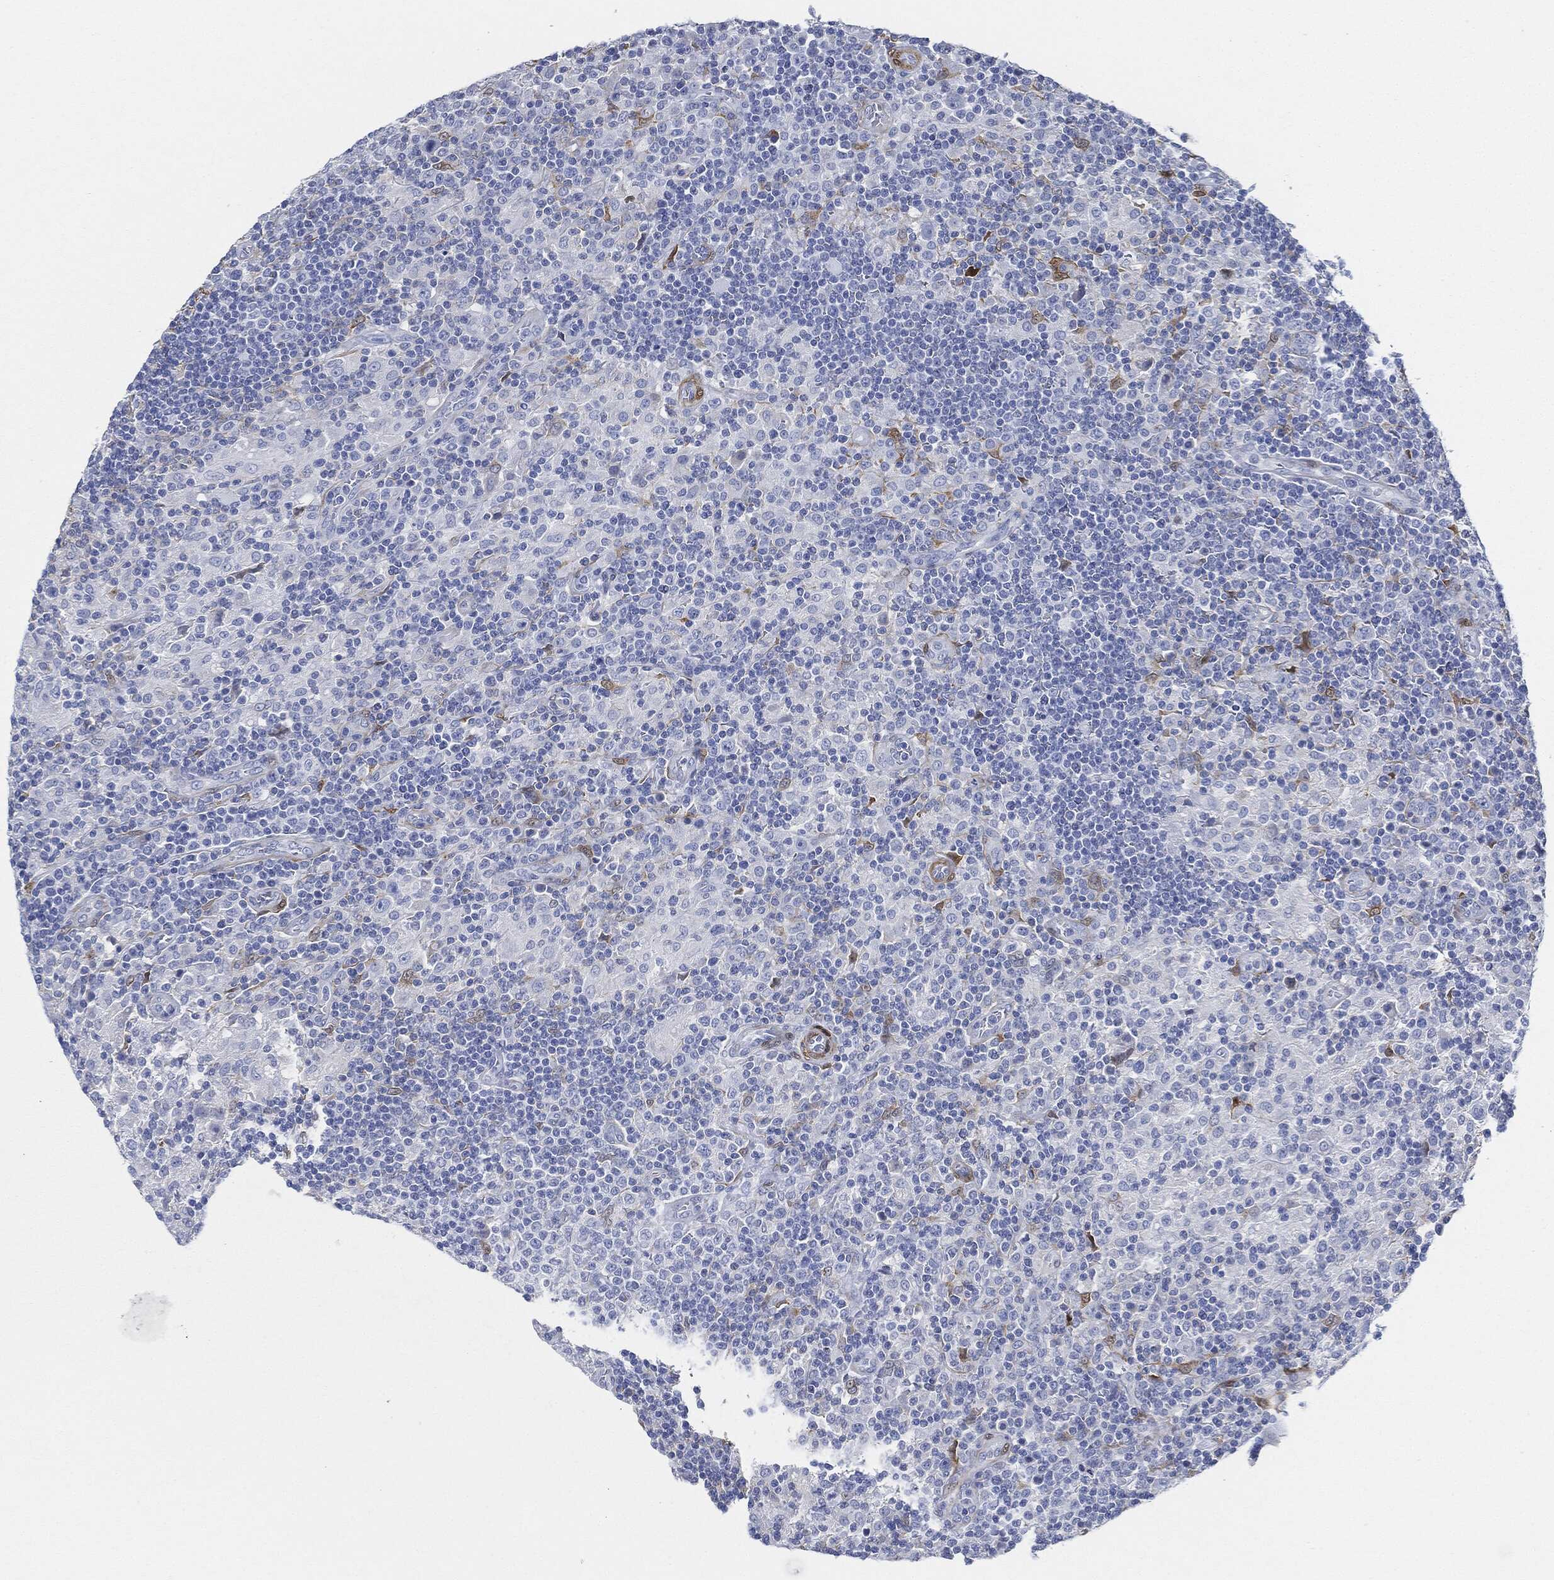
{"staining": {"intensity": "negative", "quantity": "none", "location": "none"}, "tissue": "lymphoma", "cell_type": "Tumor cells", "image_type": "cancer", "snomed": [{"axis": "morphology", "description": "Hodgkin's disease, NOS"}, {"axis": "topography", "description": "Lymph node"}], "caption": "A photomicrograph of Hodgkin's disease stained for a protein demonstrates no brown staining in tumor cells.", "gene": "TAGLN", "patient": {"sex": "male", "age": 70}}